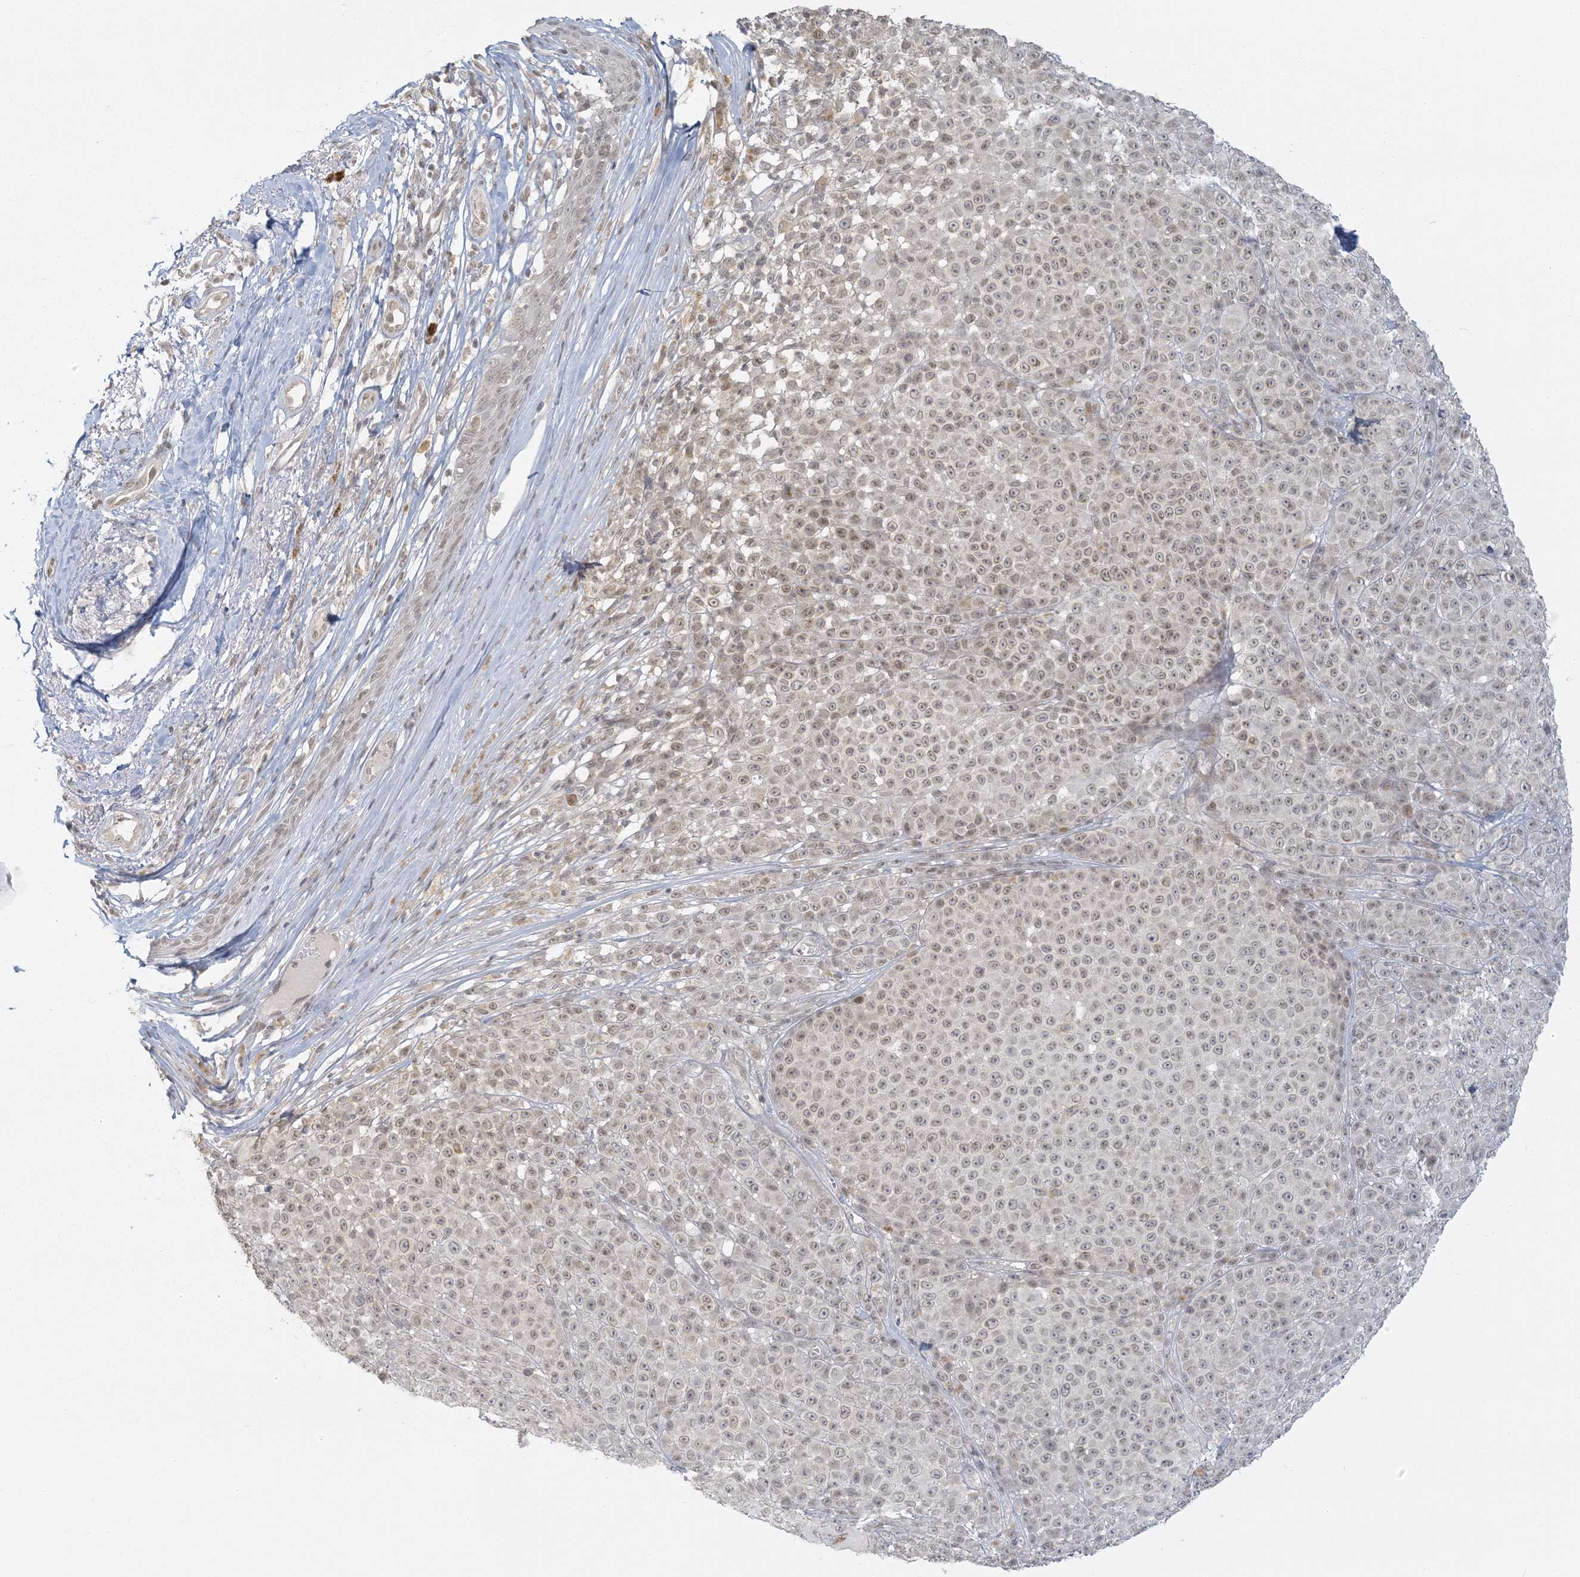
{"staining": {"intensity": "weak", "quantity": "25%-75%", "location": "nuclear"}, "tissue": "melanoma", "cell_type": "Tumor cells", "image_type": "cancer", "snomed": [{"axis": "morphology", "description": "Malignant melanoma, NOS"}, {"axis": "topography", "description": "Skin"}], "caption": "Immunohistochemistry (IHC) of human malignant melanoma shows low levels of weak nuclear staining in about 25%-75% of tumor cells. Immunohistochemistry (IHC) stains the protein of interest in brown and the nuclei are stained blue.", "gene": "LIPT1", "patient": {"sex": "female", "age": 94}}